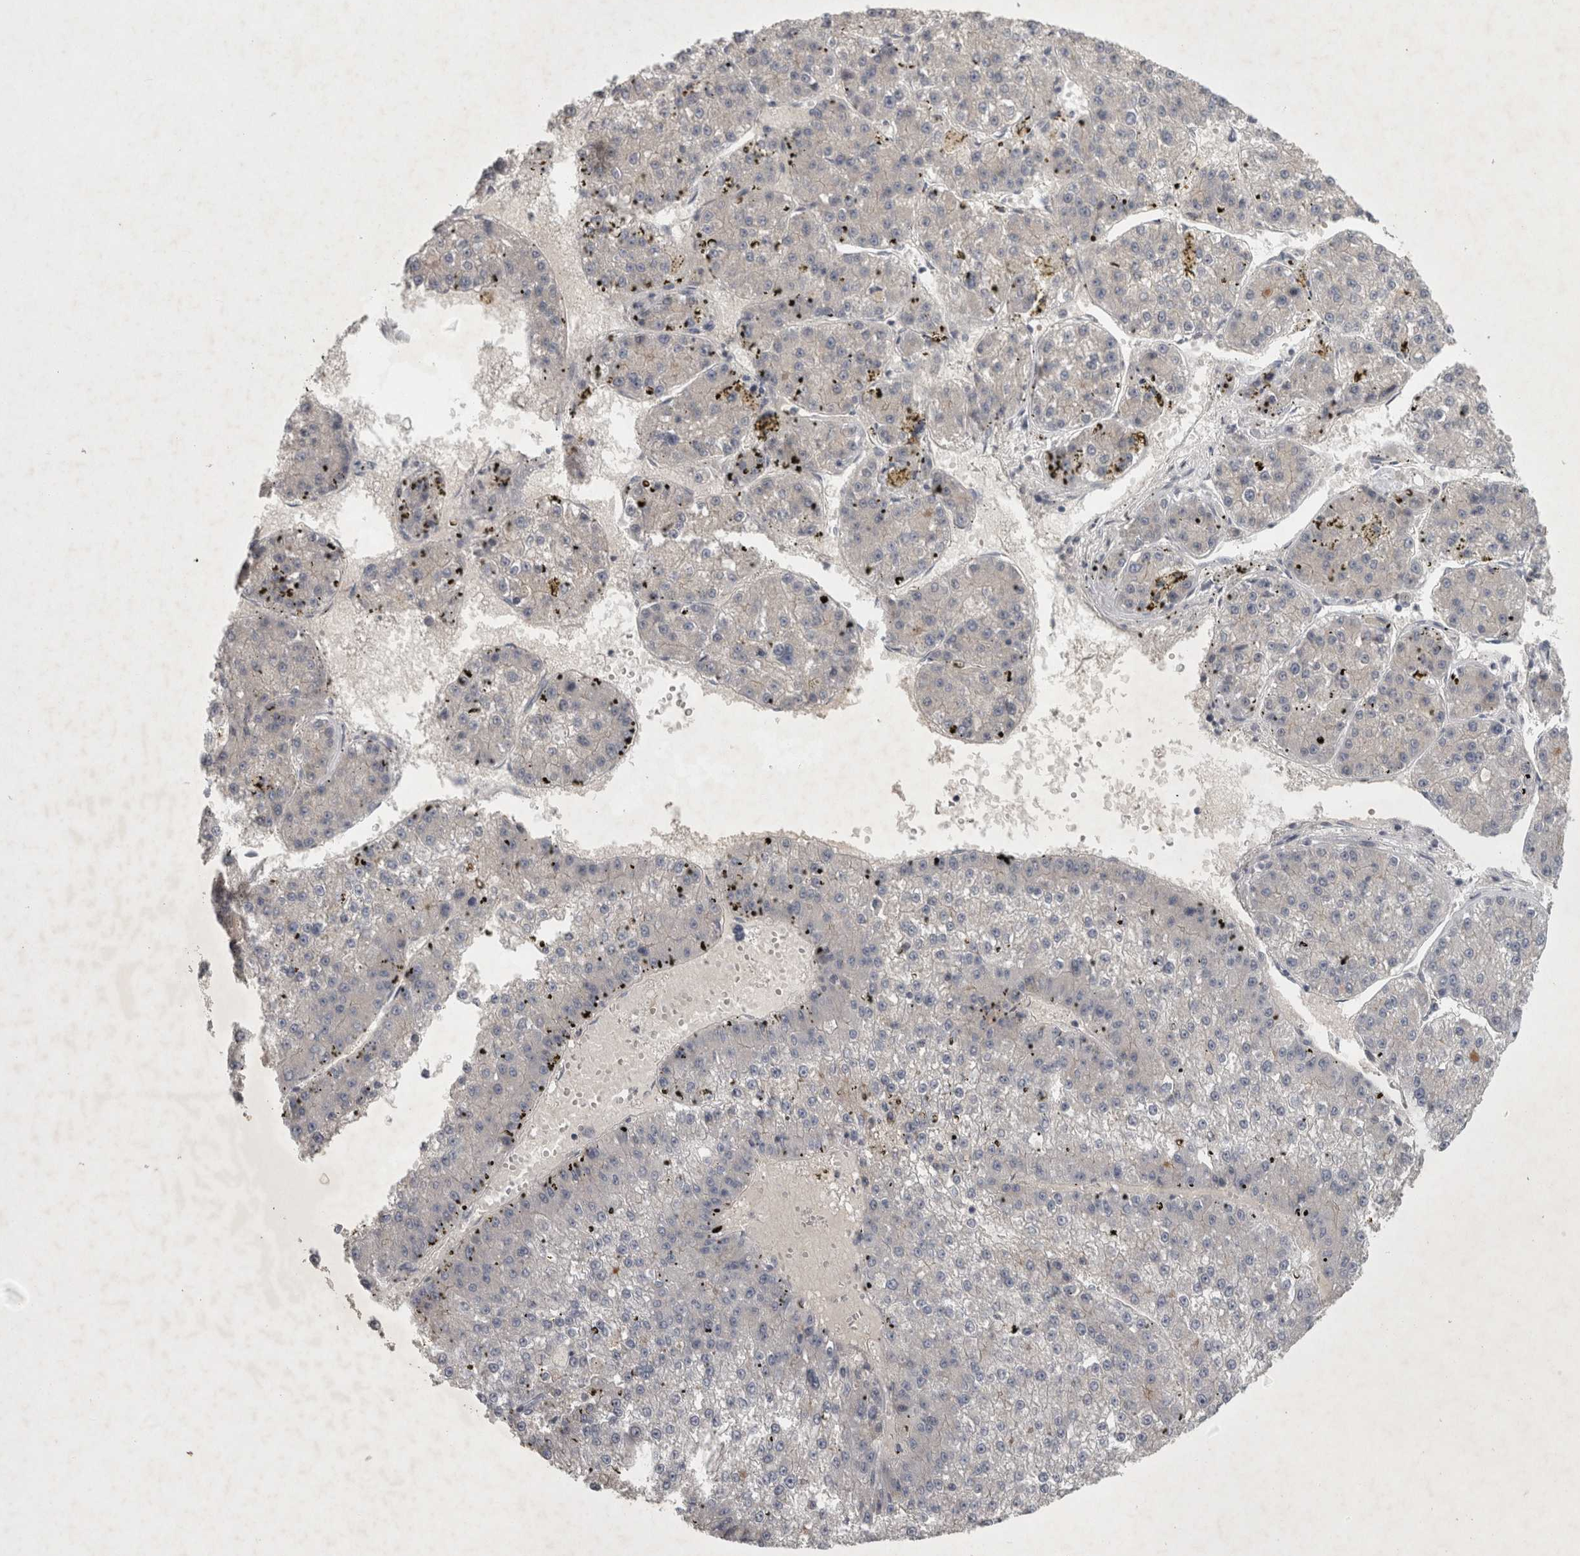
{"staining": {"intensity": "negative", "quantity": "none", "location": "none"}, "tissue": "liver cancer", "cell_type": "Tumor cells", "image_type": "cancer", "snomed": [{"axis": "morphology", "description": "Carcinoma, Hepatocellular, NOS"}, {"axis": "topography", "description": "Liver"}], "caption": "DAB (3,3'-diaminobenzidine) immunohistochemical staining of human hepatocellular carcinoma (liver) displays no significant expression in tumor cells.", "gene": "ENPP7", "patient": {"sex": "female", "age": 73}}